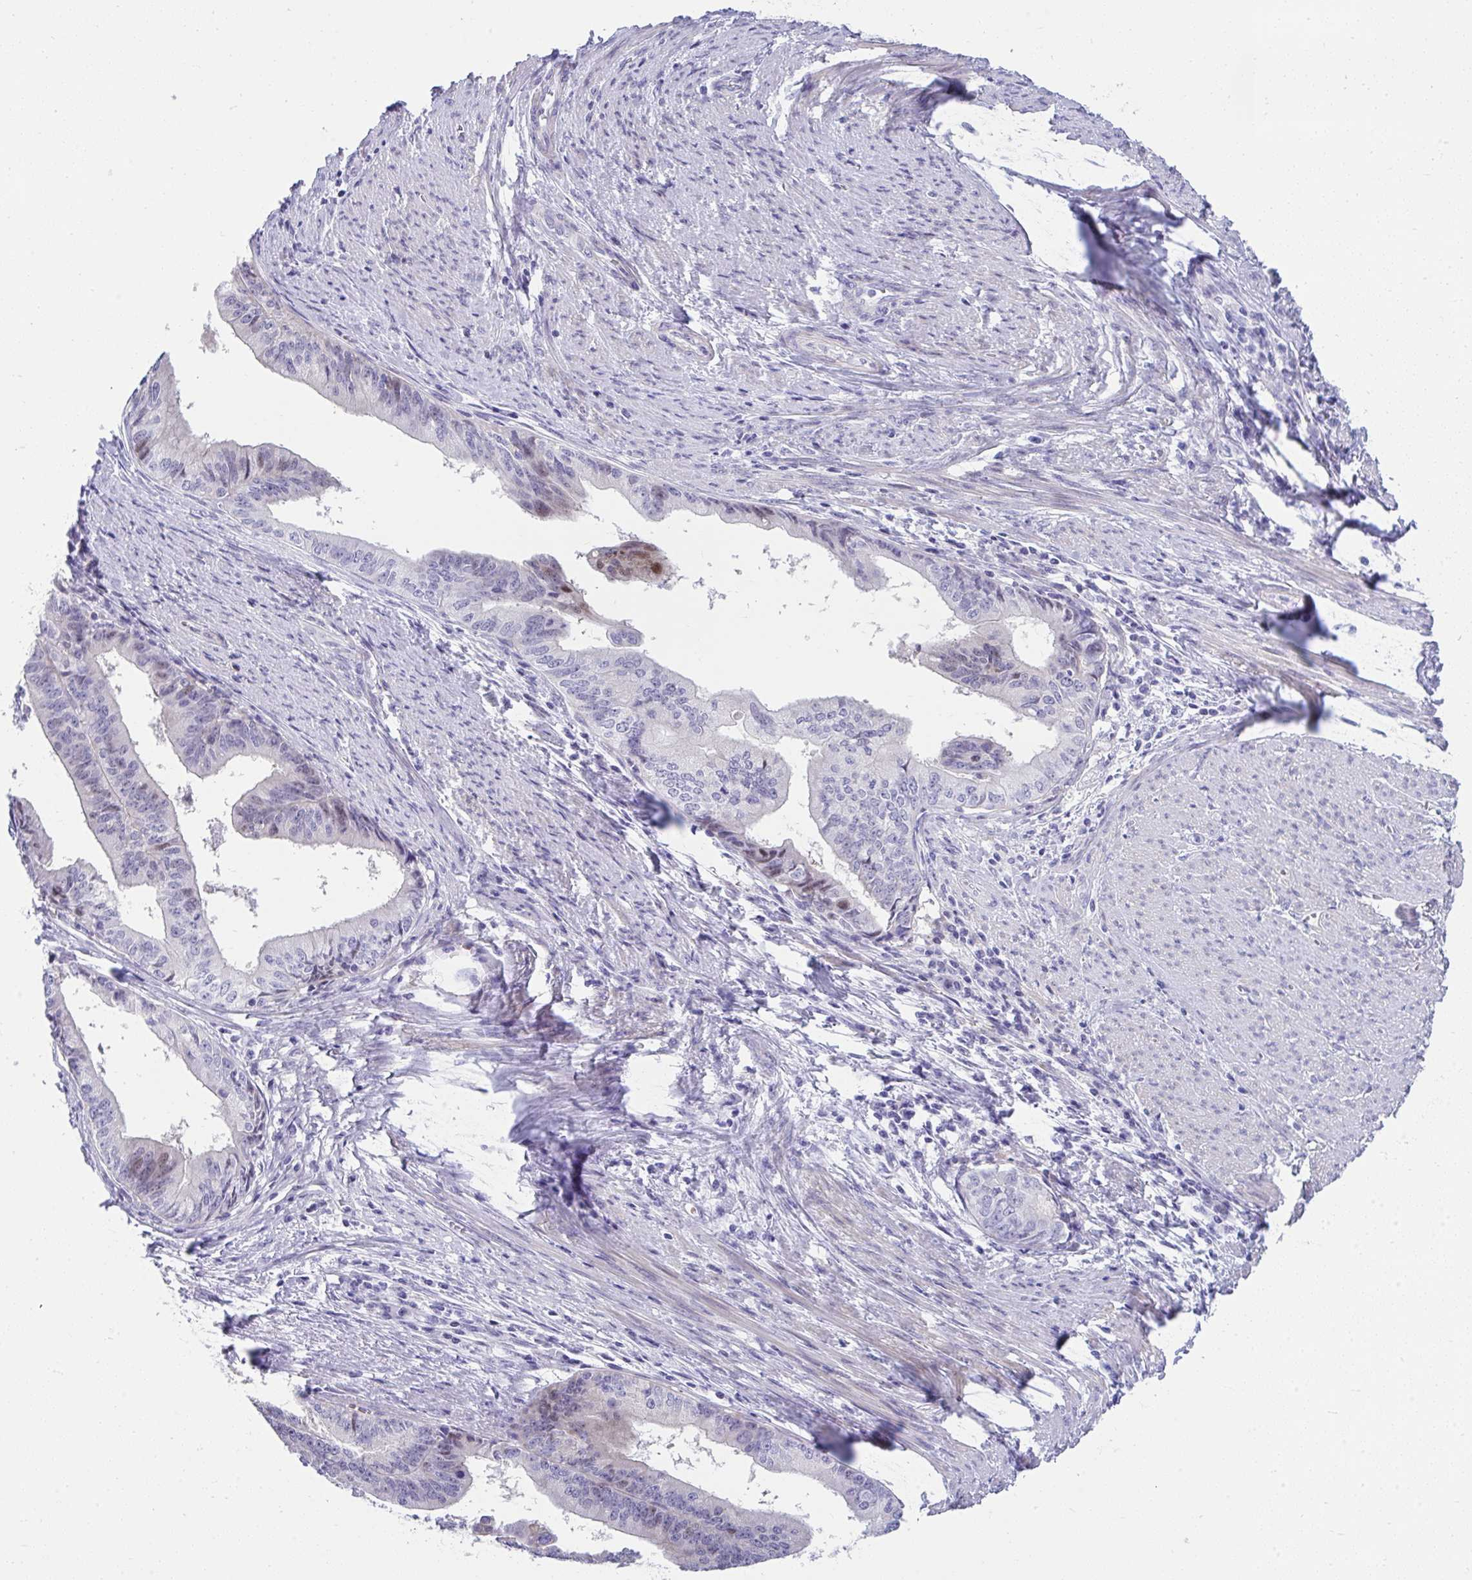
{"staining": {"intensity": "weak", "quantity": "<25%", "location": "nuclear"}, "tissue": "endometrial cancer", "cell_type": "Tumor cells", "image_type": "cancer", "snomed": [{"axis": "morphology", "description": "Adenocarcinoma, NOS"}, {"axis": "topography", "description": "Endometrium"}], "caption": "Immunohistochemical staining of endometrial adenocarcinoma demonstrates no significant positivity in tumor cells. (DAB (3,3'-diaminobenzidine) IHC, high magnification).", "gene": "ISL1", "patient": {"sex": "female", "age": 65}}